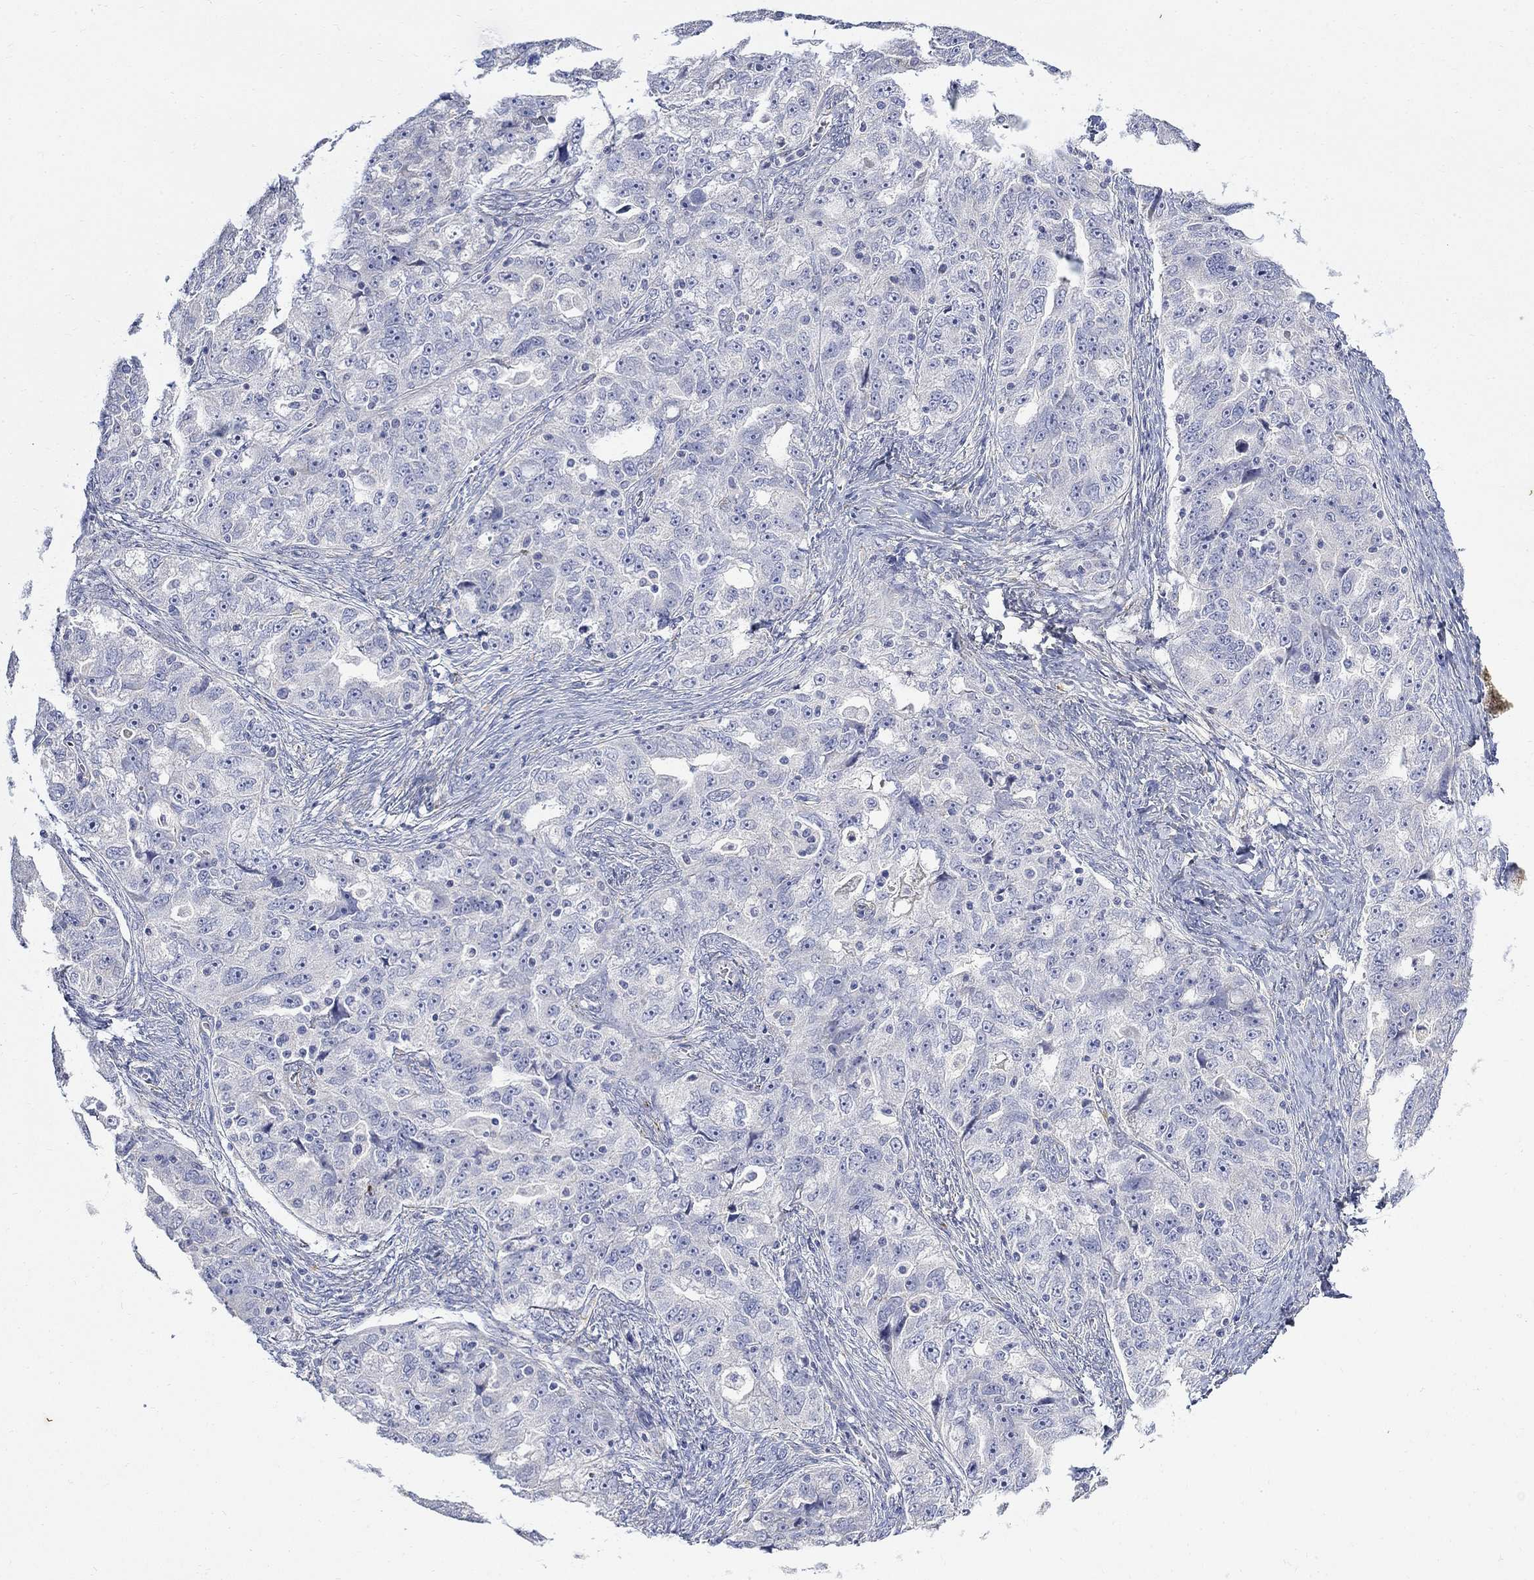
{"staining": {"intensity": "negative", "quantity": "none", "location": "none"}, "tissue": "ovarian cancer", "cell_type": "Tumor cells", "image_type": "cancer", "snomed": [{"axis": "morphology", "description": "Cystadenocarcinoma, serous, NOS"}, {"axis": "topography", "description": "Ovary"}], "caption": "IHC histopathology image of neoplastic tissue: serous cystadenocarcinoma (ovarian) stained with DAB (3,3'-diaminobenzidine) exhibits no significant protein staining in tumor cells.", "gene": "FNDC5", "patient": {"sex": "female", "age": 51}}